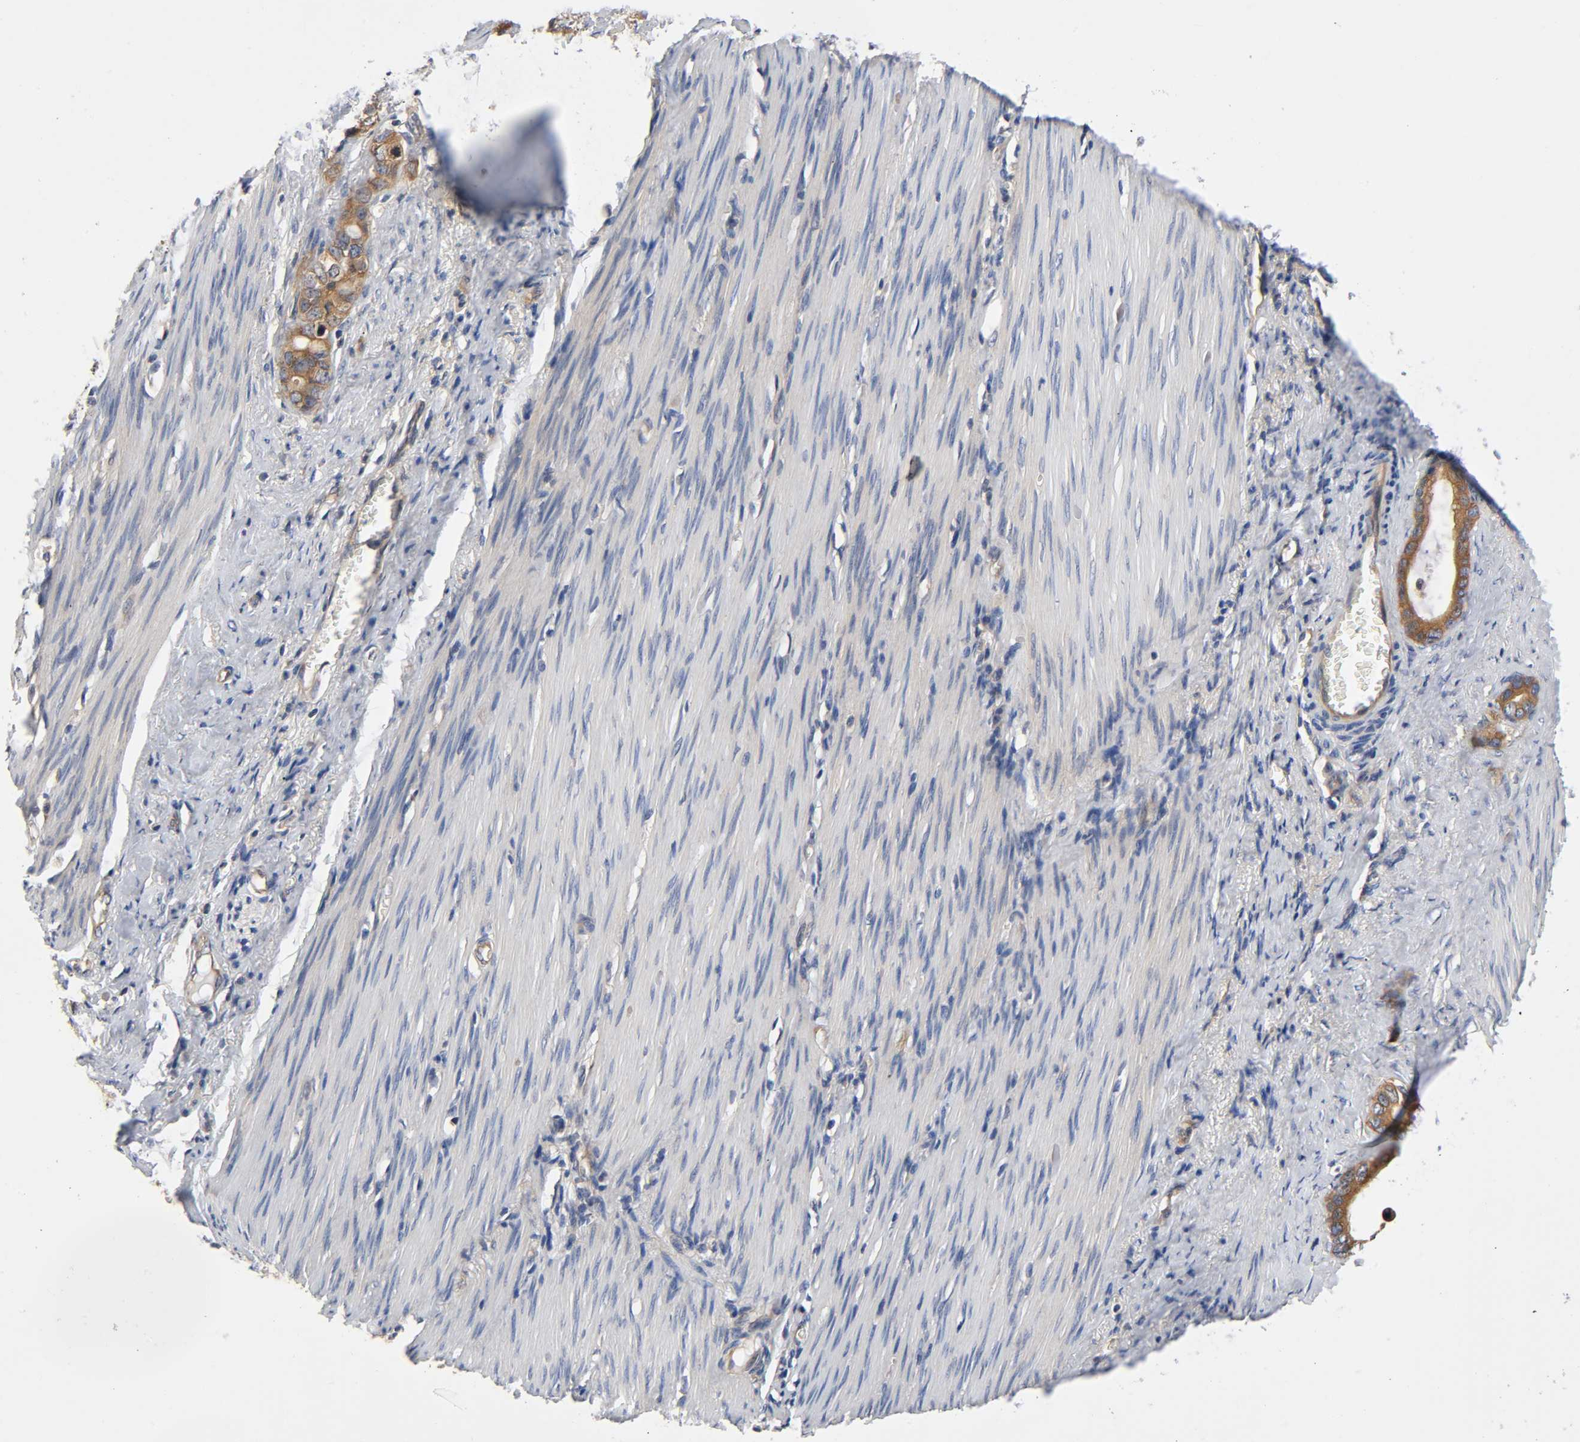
{"staining": {"intensity": "strong", "quantity": ">75%", "location": "cytoplasmic/membranous"}, "tissue": "stomach cancer", "cell_type": "Tumor cells", "image_type": "cancer", "snomed": [{"axis": "morphology", "description": "Adenocarcinoma, NOS"}, {"axis": "topography", "description": "Stomach"}], "caption": "Adenocarcinoma (stomach) was stained to show a protein in brown. There is high levels of strong cytoplasmic/membranous staining in about >75% of tumor cells. (DAB = brown stain, brightfield microscopy at high magnification).", "gene": "PRKAB1", "patient": {"sex": "female", "age": 75}}